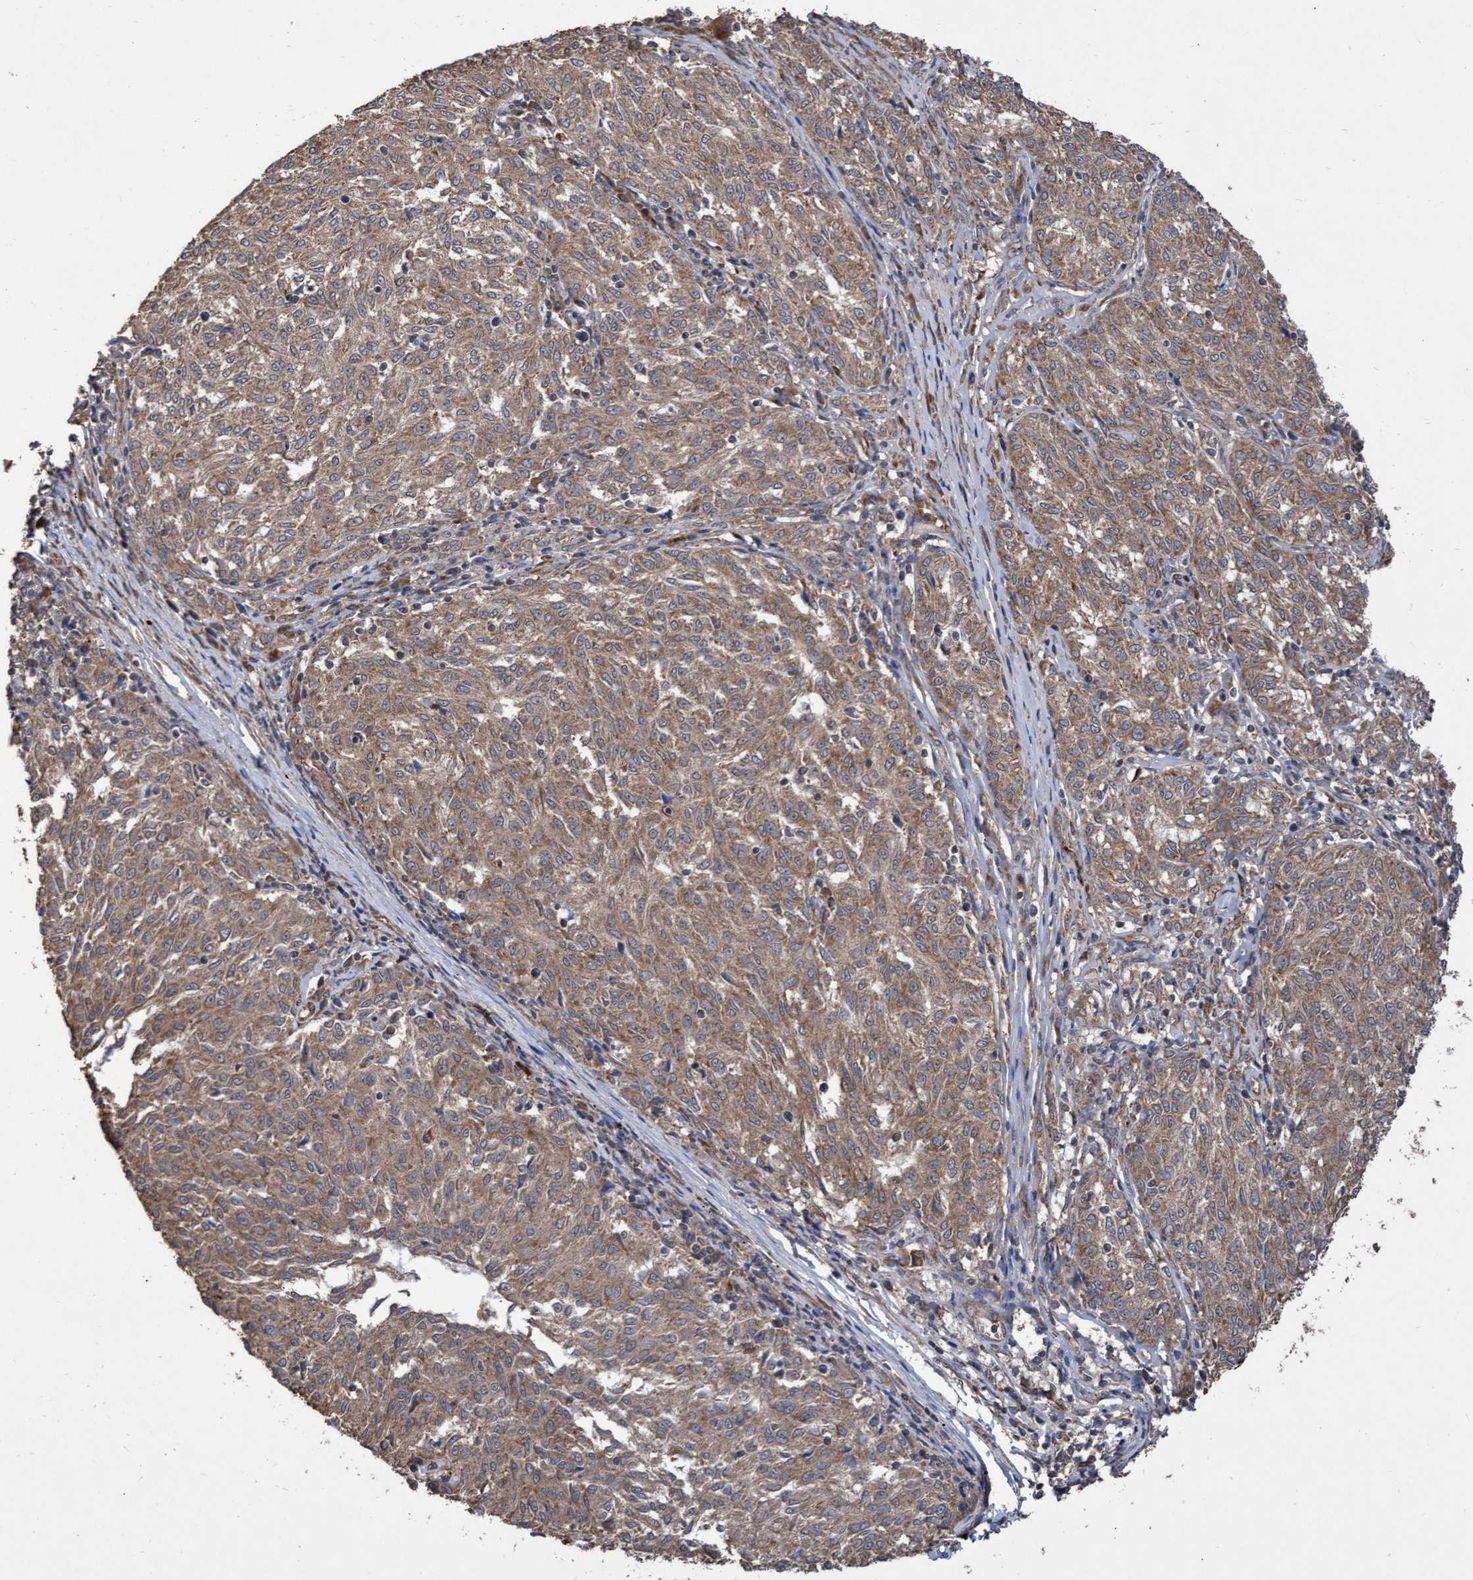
{"staining": {"intensity": "moderate", "quantity": ">75%", "location": "cytoplasmic/membranous"}, "tissue": "melanoma", "cell_type": "Tumor cells", "image_type": "cancer", "snomed": [{"axis": "morphology", "description": "Malignant melanoma, NOS"}, {"axis": "topography", "description": "Skin"}], "caption": "DAB immunohistochemical staining of malignant melanoma reveals moderate cytoplasmic/membranous protein expression in approximately >75% of tumor cells.", "gene": "ABCF2", "patient": {"sex": "female", "age": 72}}